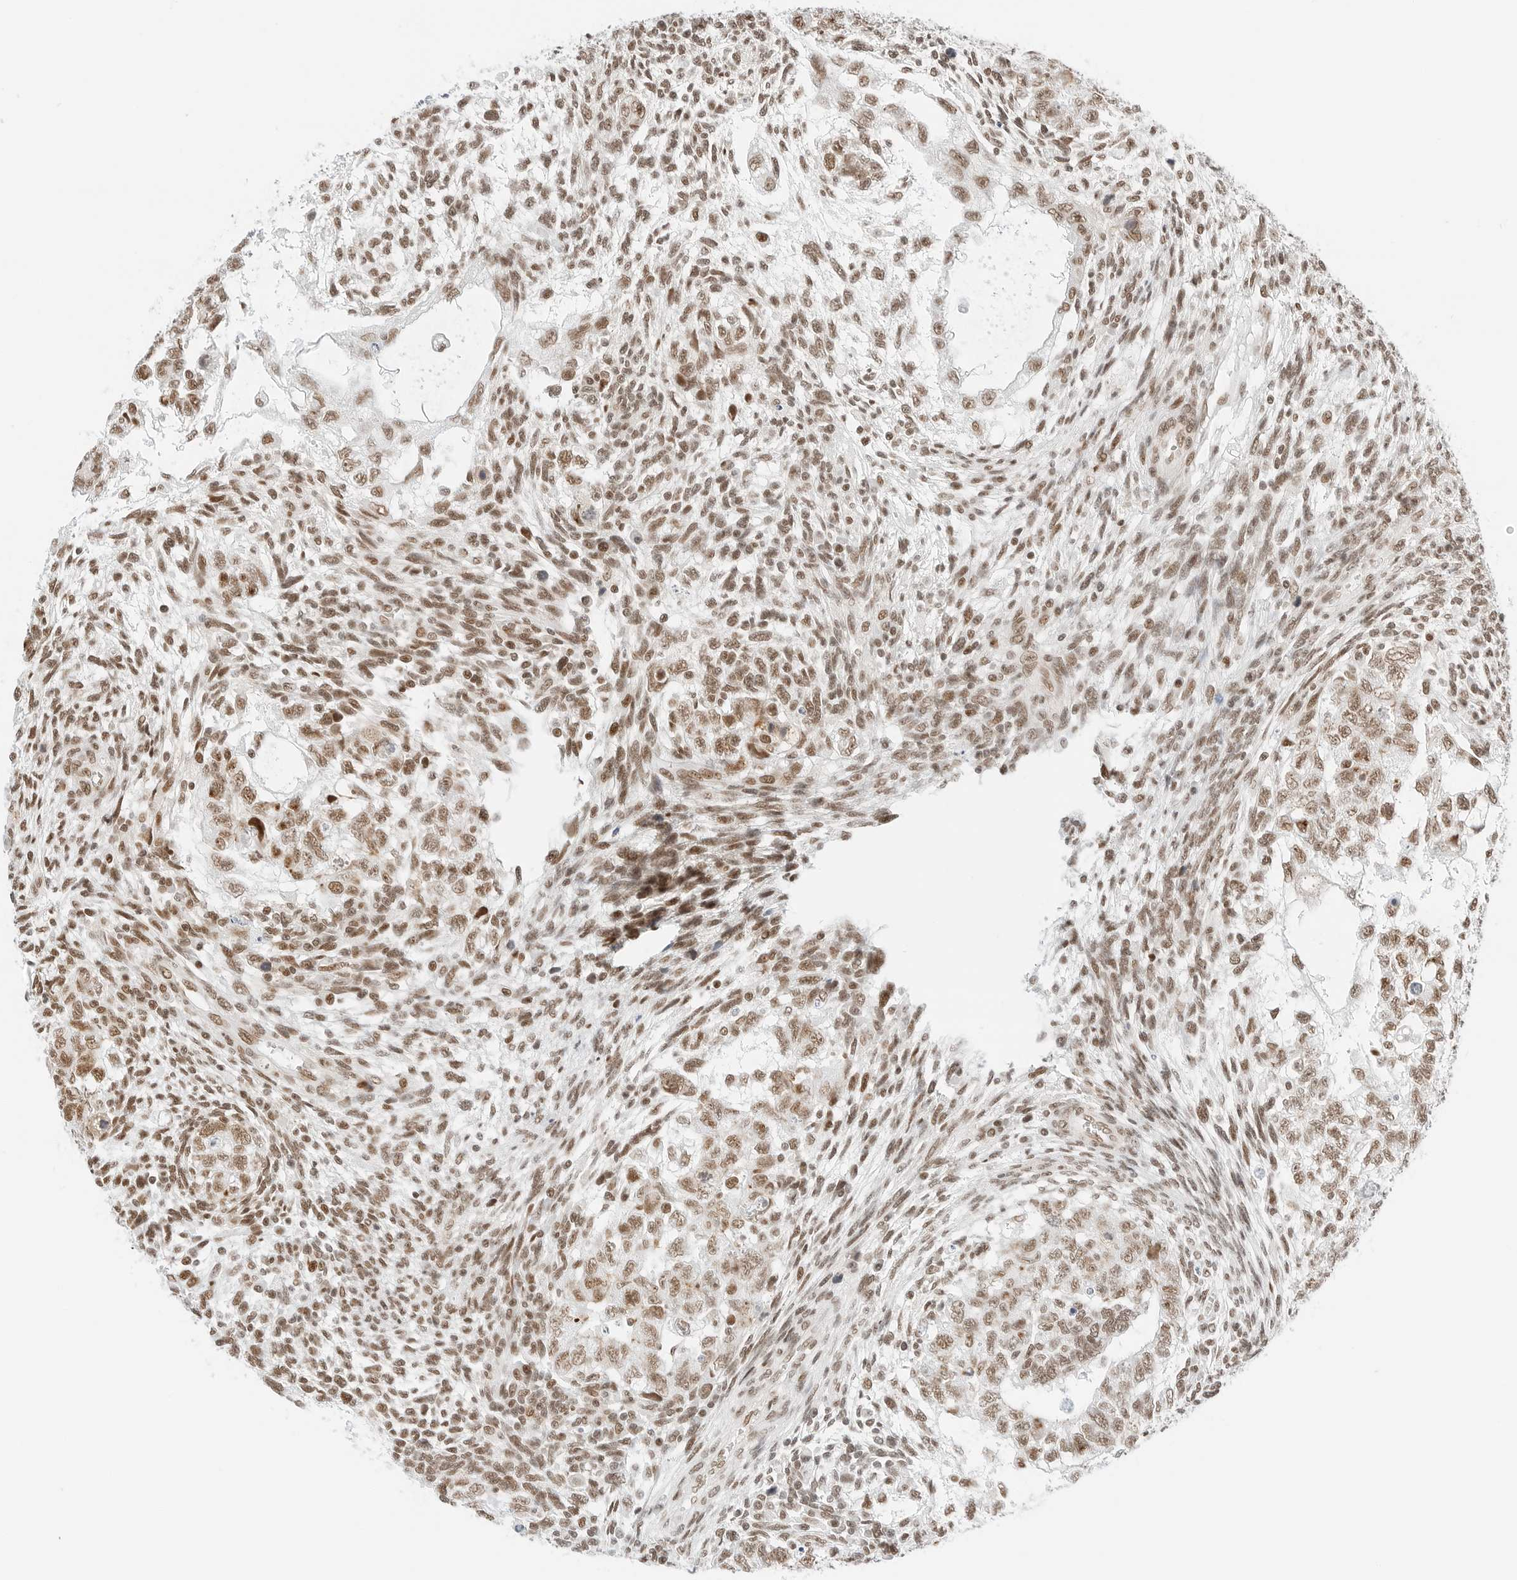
{"staining": {"intensity": "moderate", "quantity": ">75%", "location": "nuclear"}, "tissue": "testis cancer", "cell_type": "Tumor cells", "image_type": "cancer", "snomed": [{"axis": "morphology", "description": "Carcinoma, Embryonal, NOS"}, {"axis": "topography", "description": "Testis"}], "caption": "Testis cancer (embryonal carcinoma) stained with a brown dye demonstrates moderate nuclear positive positivity in about >75% of tumor cells.", "gene": "CRTC2", "patient": {"sex": "male", "age": 37}}